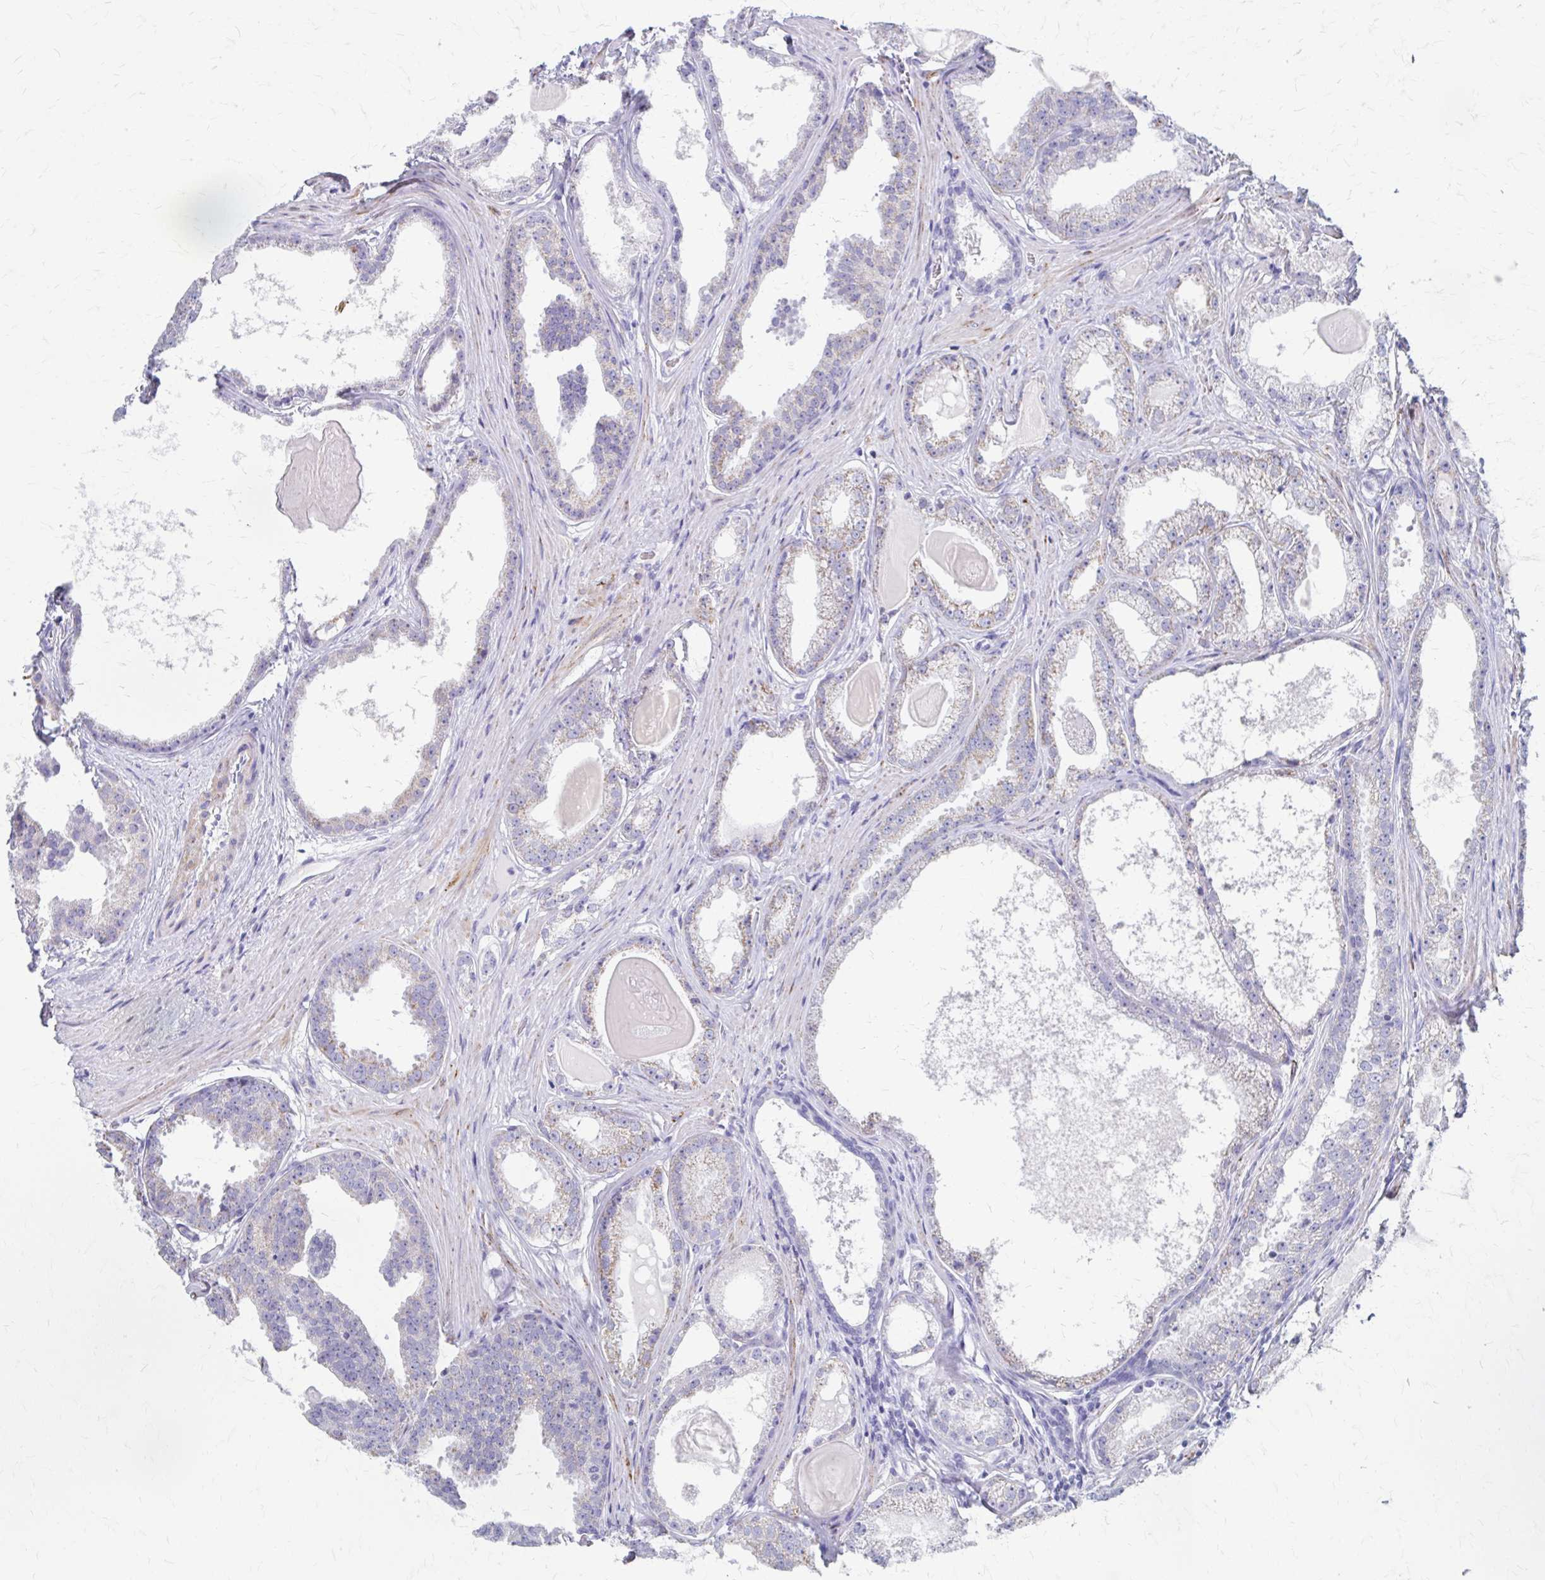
{"staining": {"intensity": "weak", "quantity": ">75%", "location": "cytoplasmic/membranous"}, "tissue": "prostate cancer", "cell_type": "Tumor cells", "image_type": "cancer", "snomed": [{"axis": "morphology", "description": "Adenocarcinoma, Low grade"}, {"axis": "topography", "description": "Prostate"}], "caption": "This histopathology image displays low-grade adenocarcinoma (prostate) stained with immunohistochemistry to label a protein in brown. The cytoplasmic/membranous of tumor cells show weak positivity for the protein. Nuclei are counter-stained blue.", "gene": "ZSCAN5B", "patient": {"sex": "male", "age": 65}}